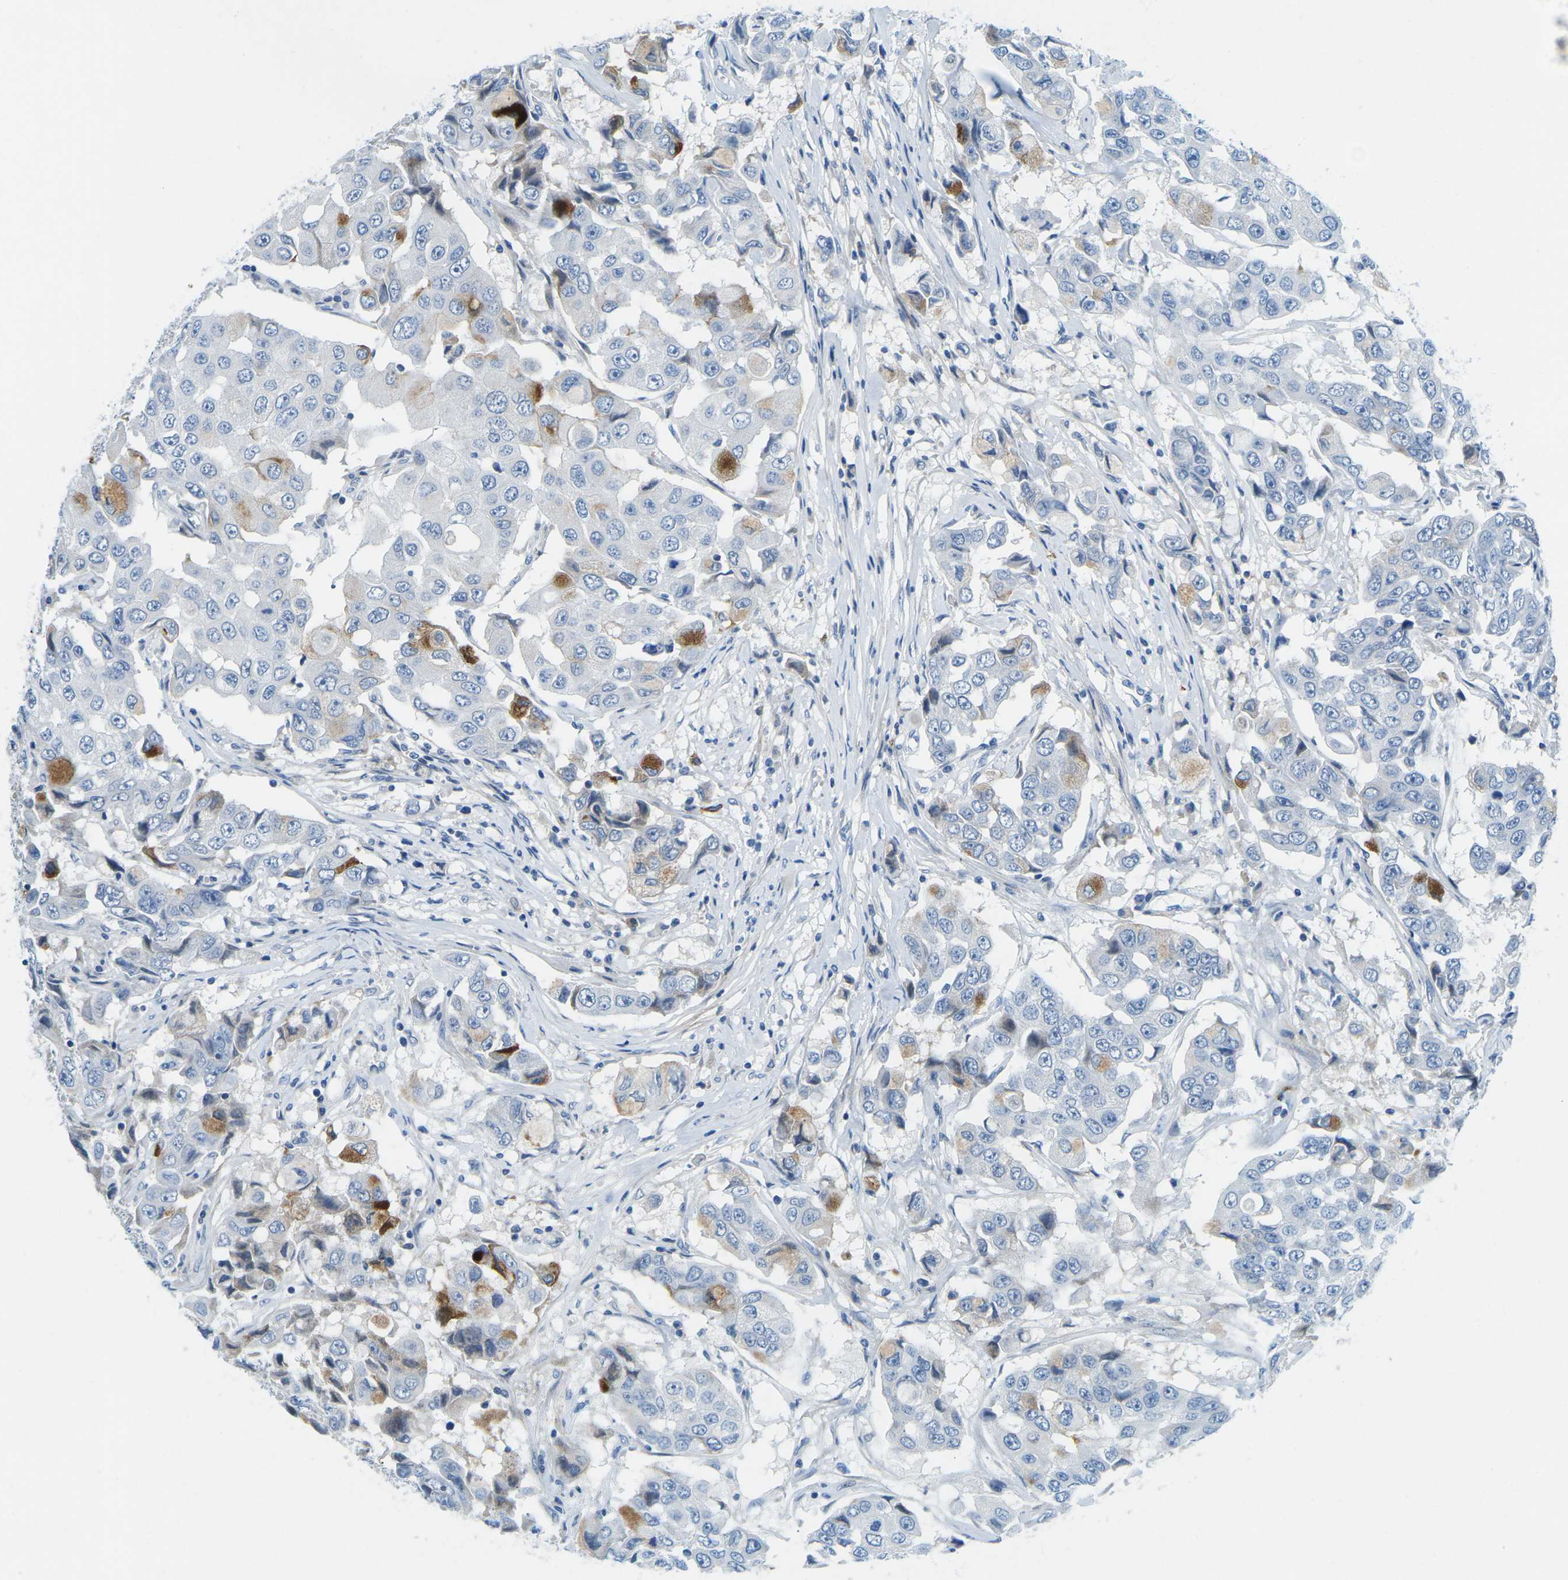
{"staining": {"intensity": "moderate", "quantity": "<25%", "location": "cytoplasmic/membranous"}, "tissue": "breast cancer", "cell_type": "Tumor cells", "image_type": "cancer", "snomed": [{"axis": "morphology", "description": "Duct carcinoma"}, {"axis": "topography", "description": "Breast"}], "caption": "About <25% of tumor cells in human breast cancer display moderate cytoplasmic/membranous protein expression as visualized by brown immunohistochemical staining.", "gene": "CFB", "patient": {"sex": "female", "age": 27}}